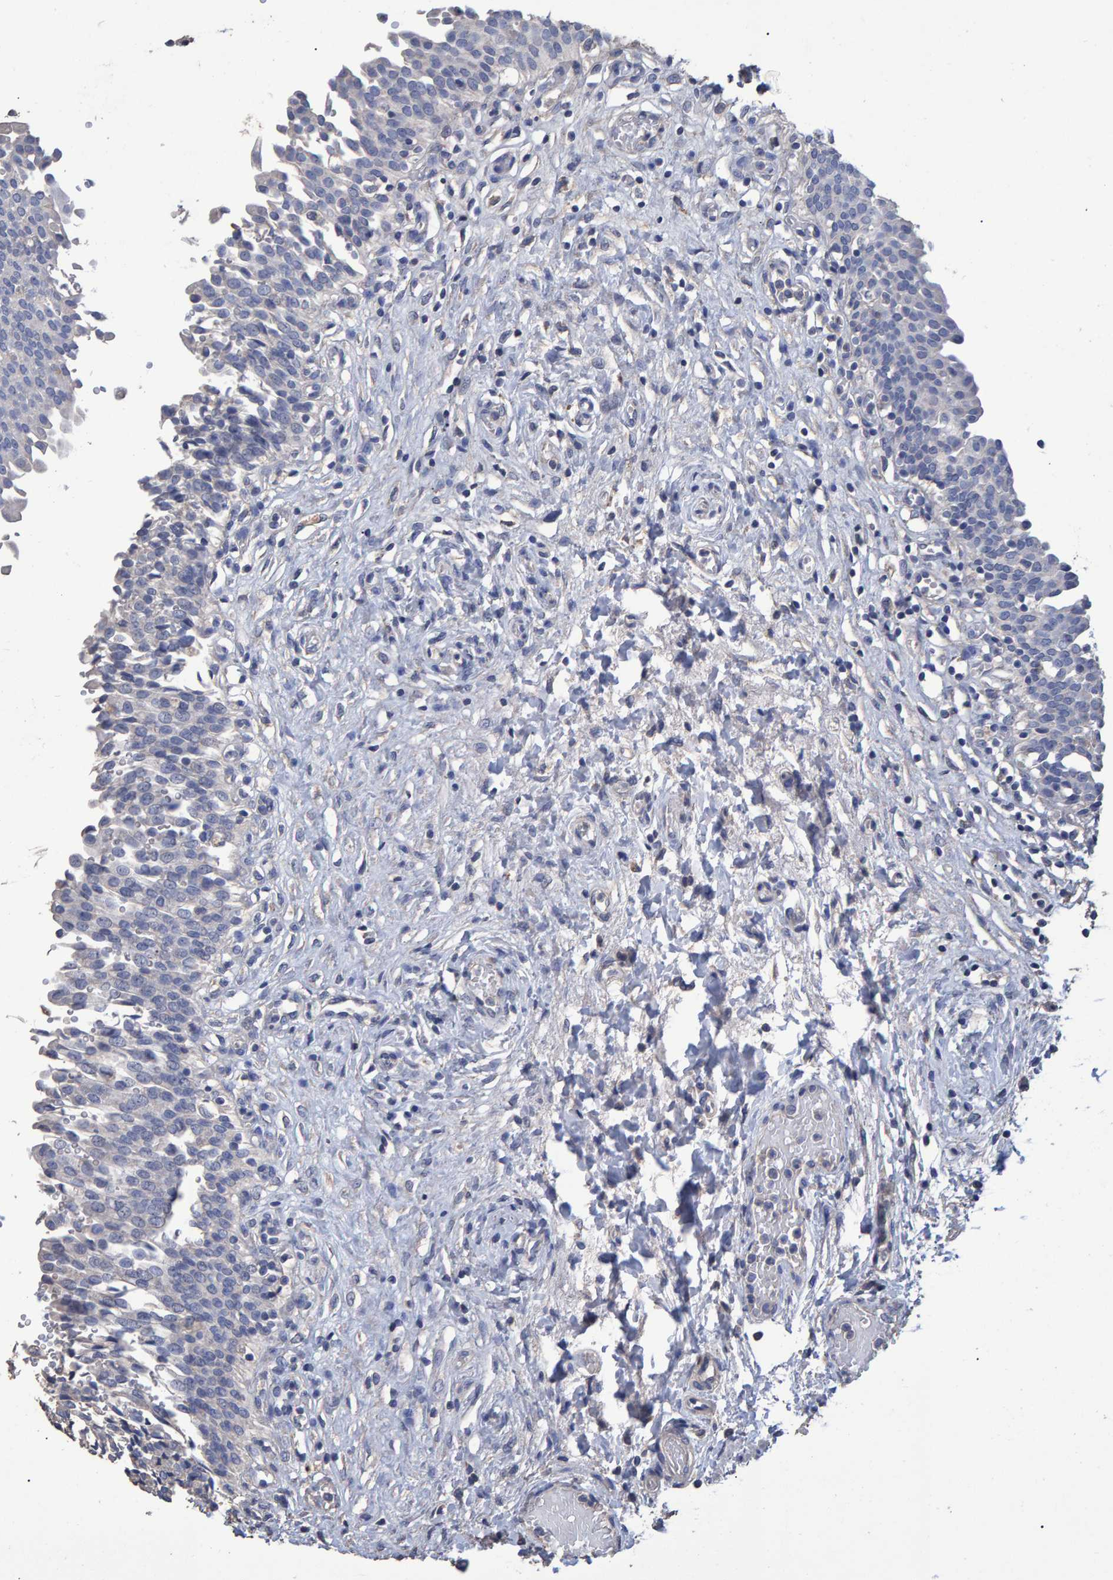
{"staining": {"intensity": "negative", "quantity": "none", "location": "none"}, "tissue": "urinary bladder", "cell_type": "Urothelial cells", "image_type": "normal", "snomed": [{"axis": "morphology", "description": "Urothelial carcinoma, High grade"}, {"axis": "topography", "description": "Urinary bladder"}], "caption": "Urinary bladder stained for a protein using IHC exhibits no positivity urothelial cells.", "gene": "HEMGN", "patient": {"sex": "male", "age": 46}}